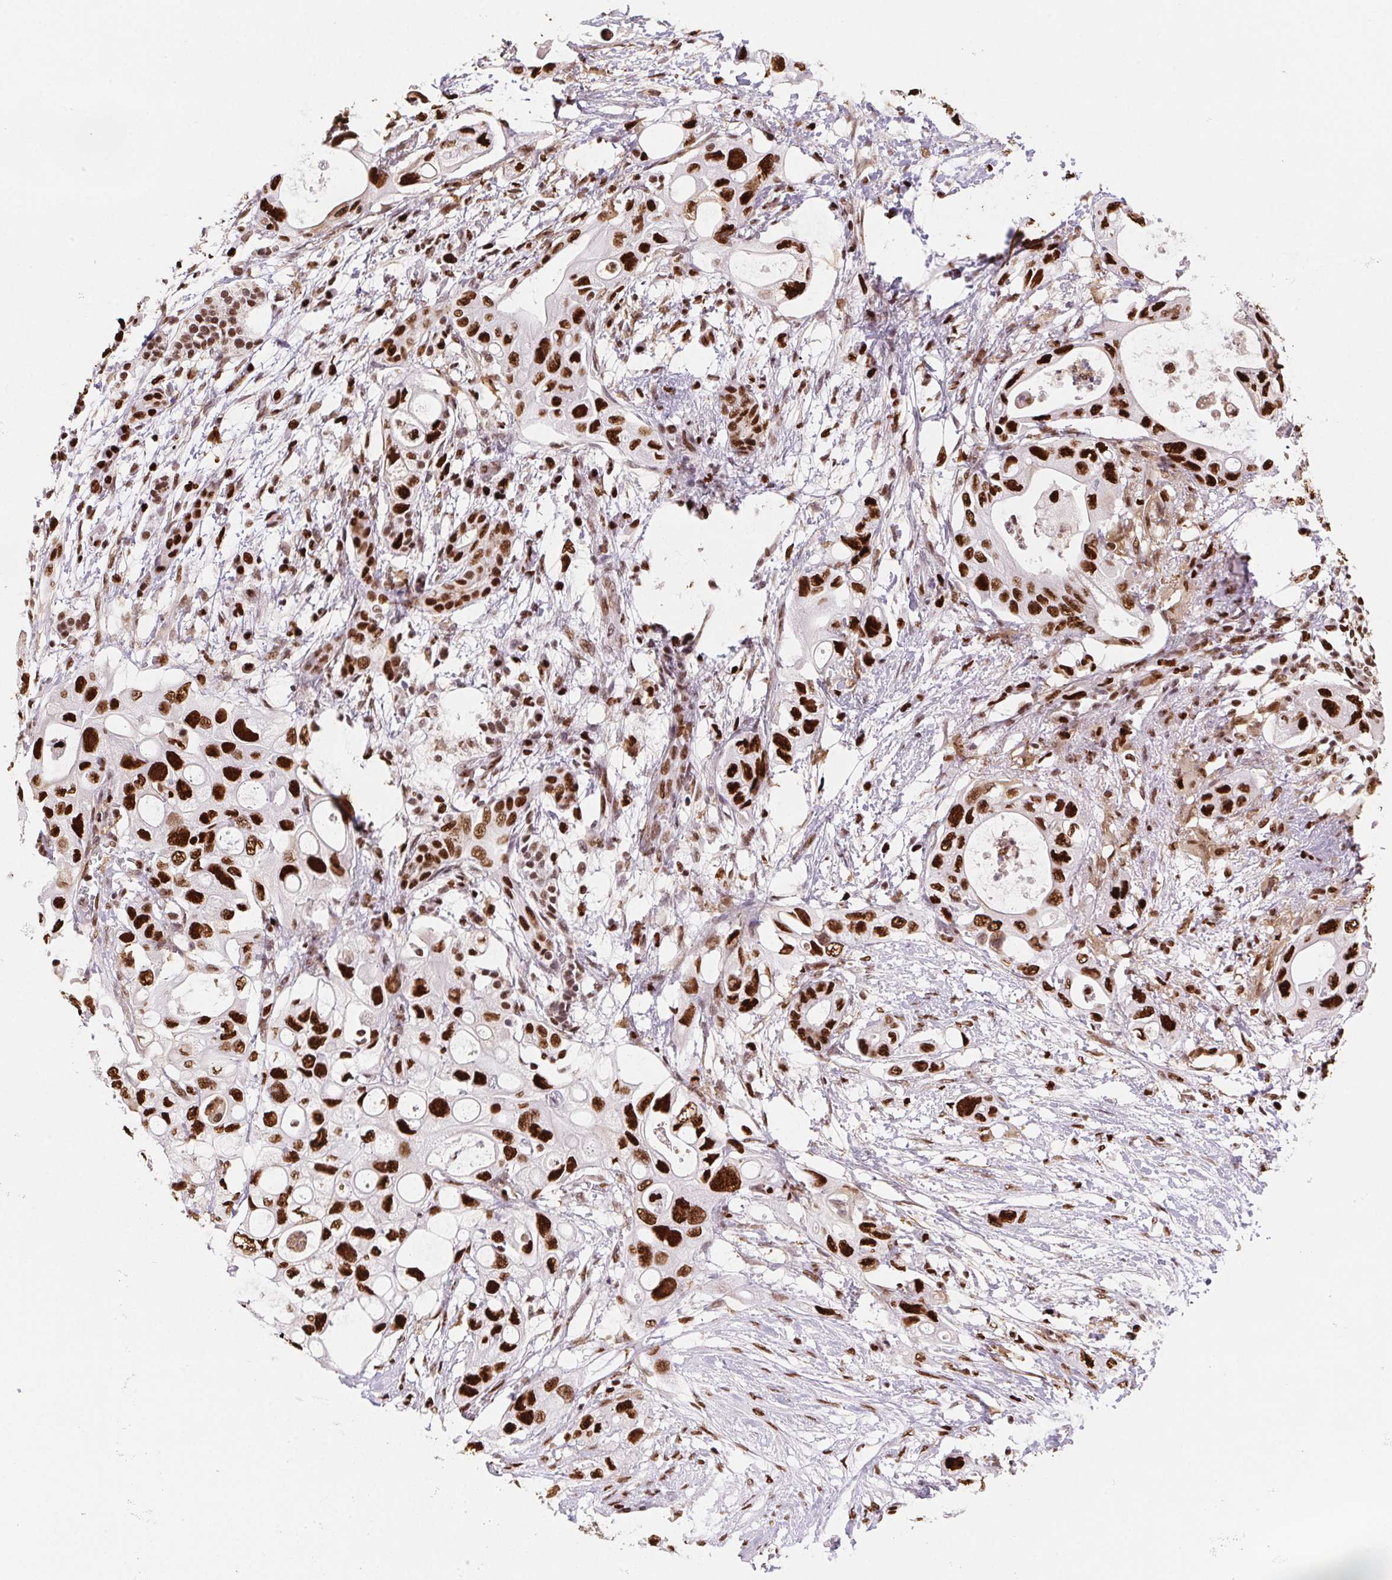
{"staining": {"intensity": "strong", "quantity": ">75%", "location": "nuclear"}, "tissue": "pancreatic cancer", "cell_type": "Tumor cells", "image_type": "cancer", "snomed": [{"axis": "morphology", "description": "Adenocarcinoma, NOS"}, {"axis": "topography", "description": "Pancreas"}], "caption": "Protein staining of pancreatic adenocarcinoma tissue reveals strong nuclear staining in about >75% of tumor cells.", "gene": "SET", "patient": {"sex": "female", "age": 72}}